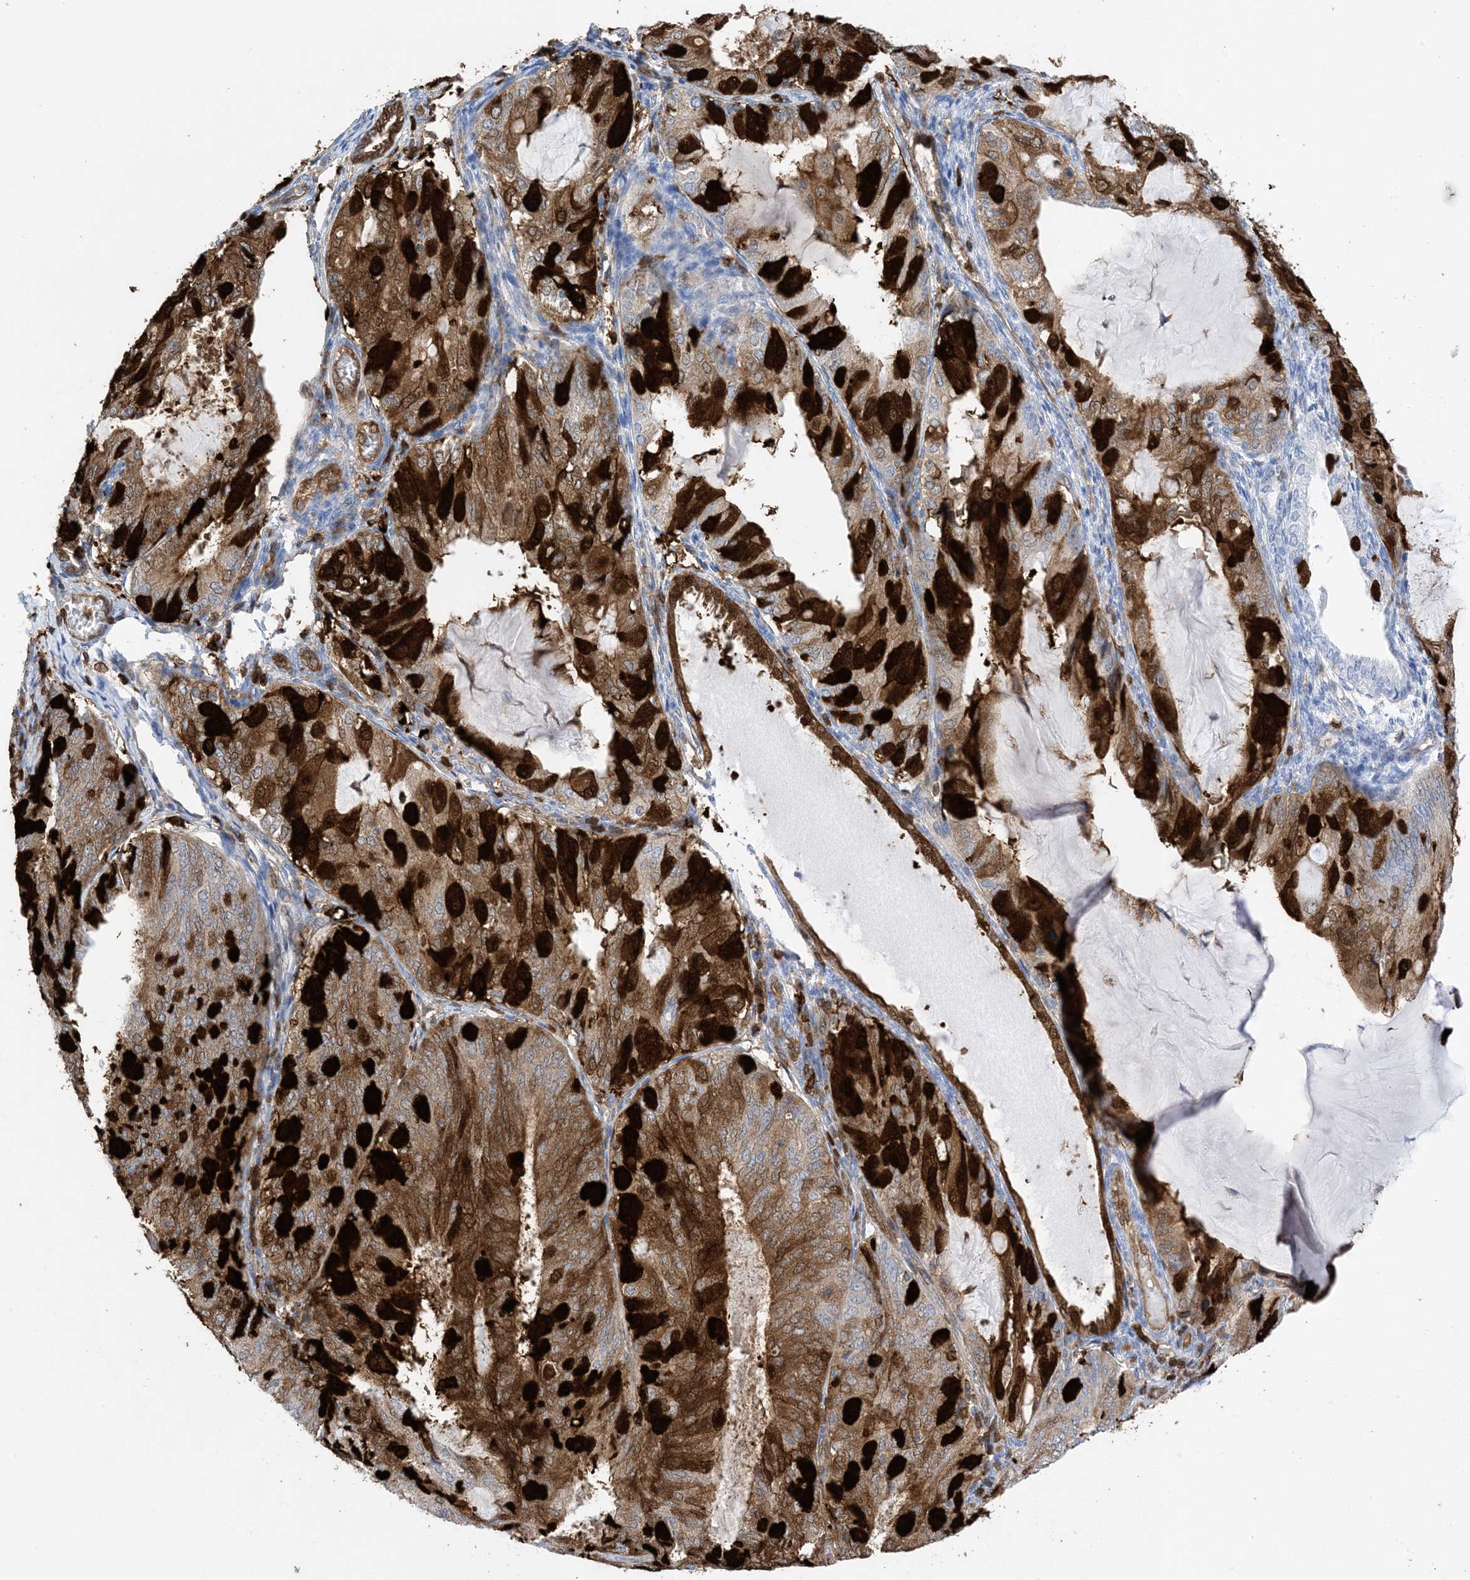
{"staining": {"intensity": "strong", "quantity": ">75%", "location": "cytoplasmic/membranous,nuclear"}, "tissue": "endometrial cancer", "cell_type": "Tumor cells", "image_type": "cancer", "snomed": [{"axis": "morphology", "description": "Adenocarcinoma, NOS"}, {"axis": "topography", "description": "Endometrium"}], "caption": "Immunohistochemistry (IHC) (DAB (3,3'-diaminobenzidine)) staining of human endometrial cancer displays strong cytoplasmic/membranous and nuclear protein positivity in about >75% of tumor cells.", "gene": "ANXA1", "patient": {"sex": "female", "age": 81}}